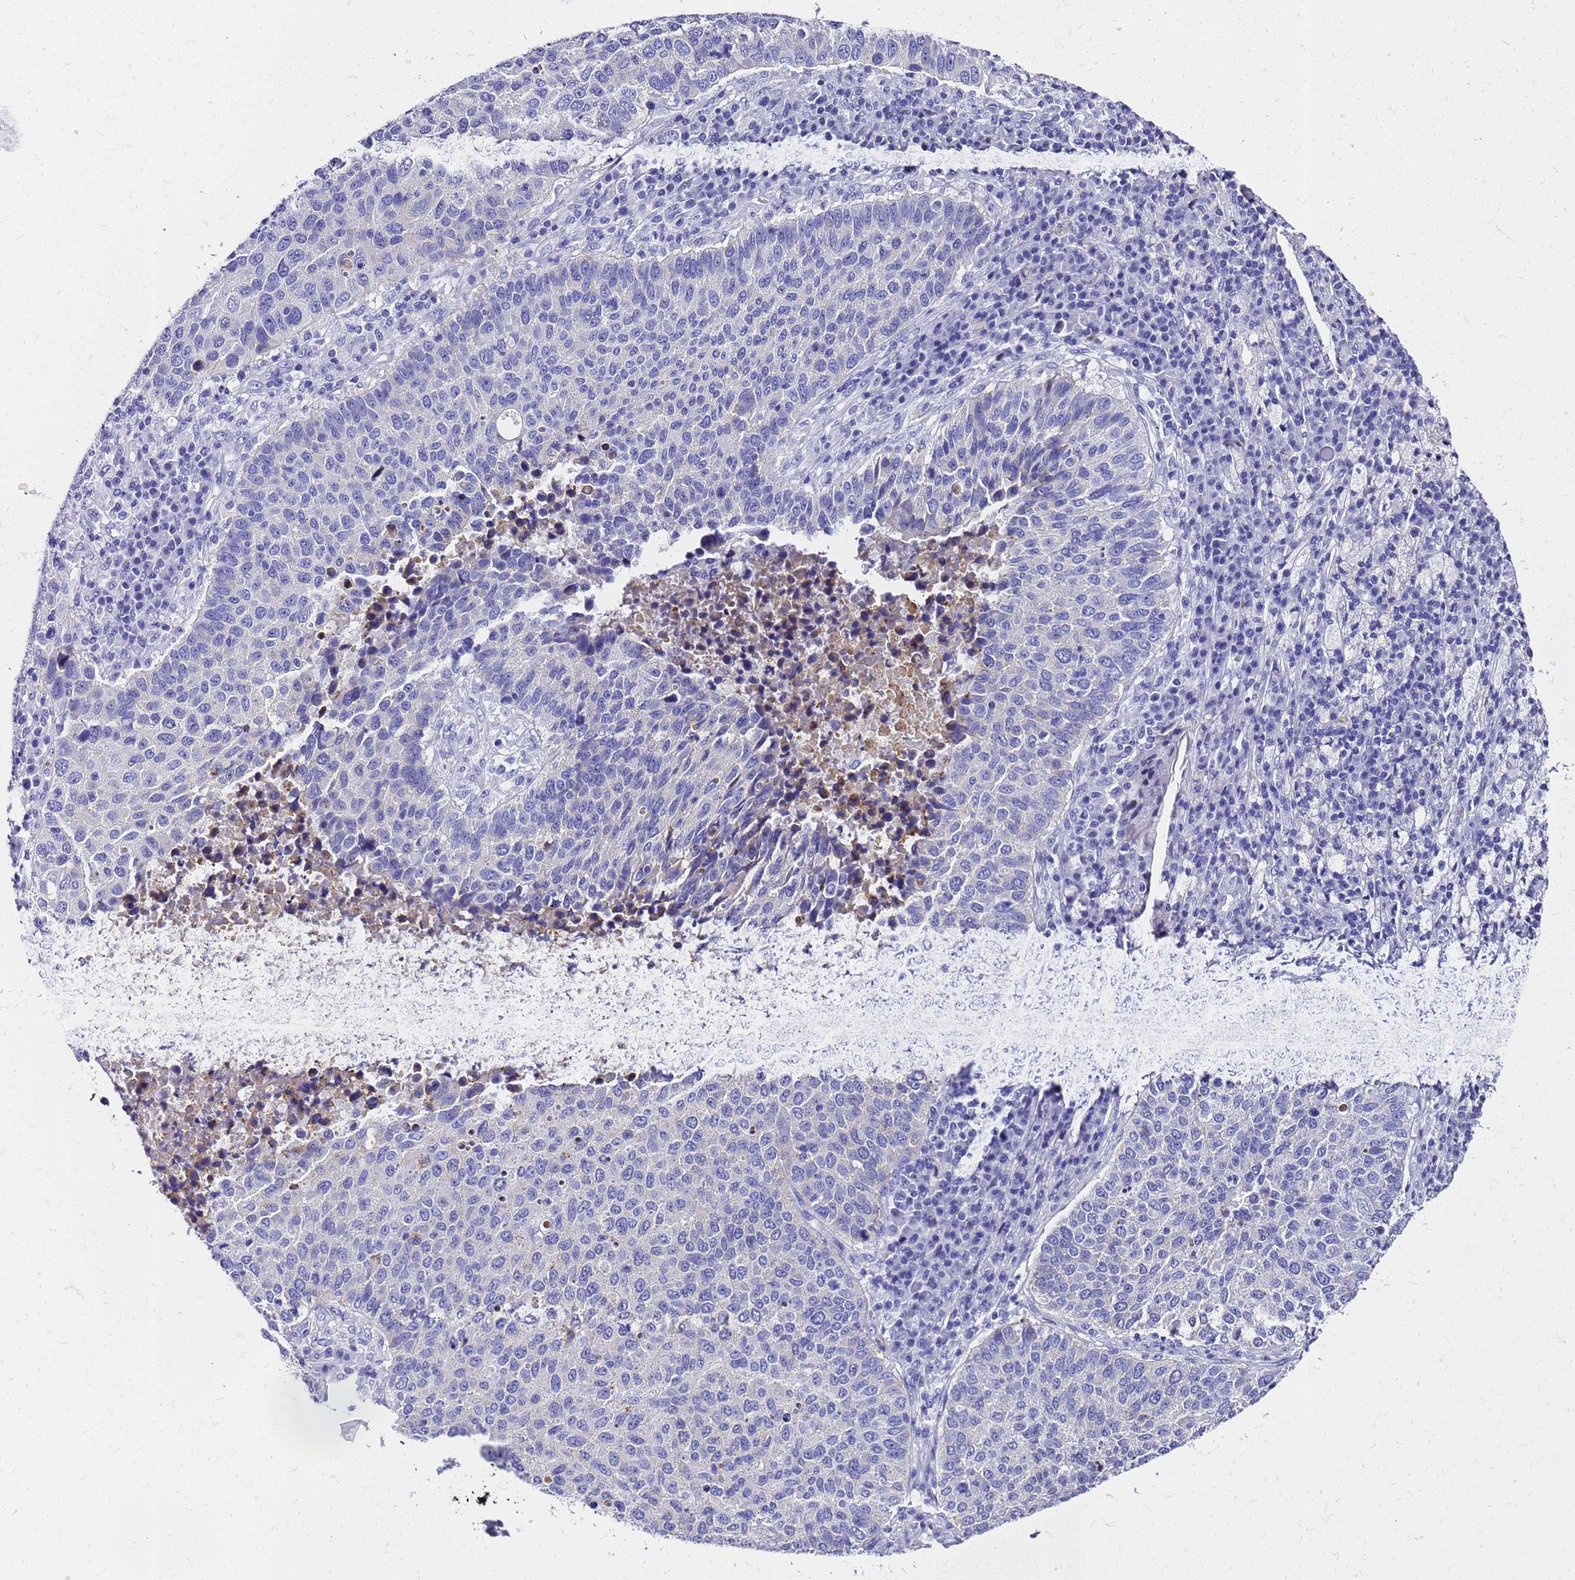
{"staining": {"intensity": "negative", "quantity": "none", "location": "none"}, "tissue": "lung cancer", "cell_type": "Tumor cells", "image_type": "cancer", "snomed": [{"axis": "morphology", "description": "Squamous cell carcinoma, NOS"}, {"axis": "topography", "description": "Lung"}], "caption": "An immunohistochemistry micrograph of lung cancer is shown. There is no staining in tumor cells of lung cancer.", "gene": "SMIM21", "patient": {"sex": "male", "age": 73}}